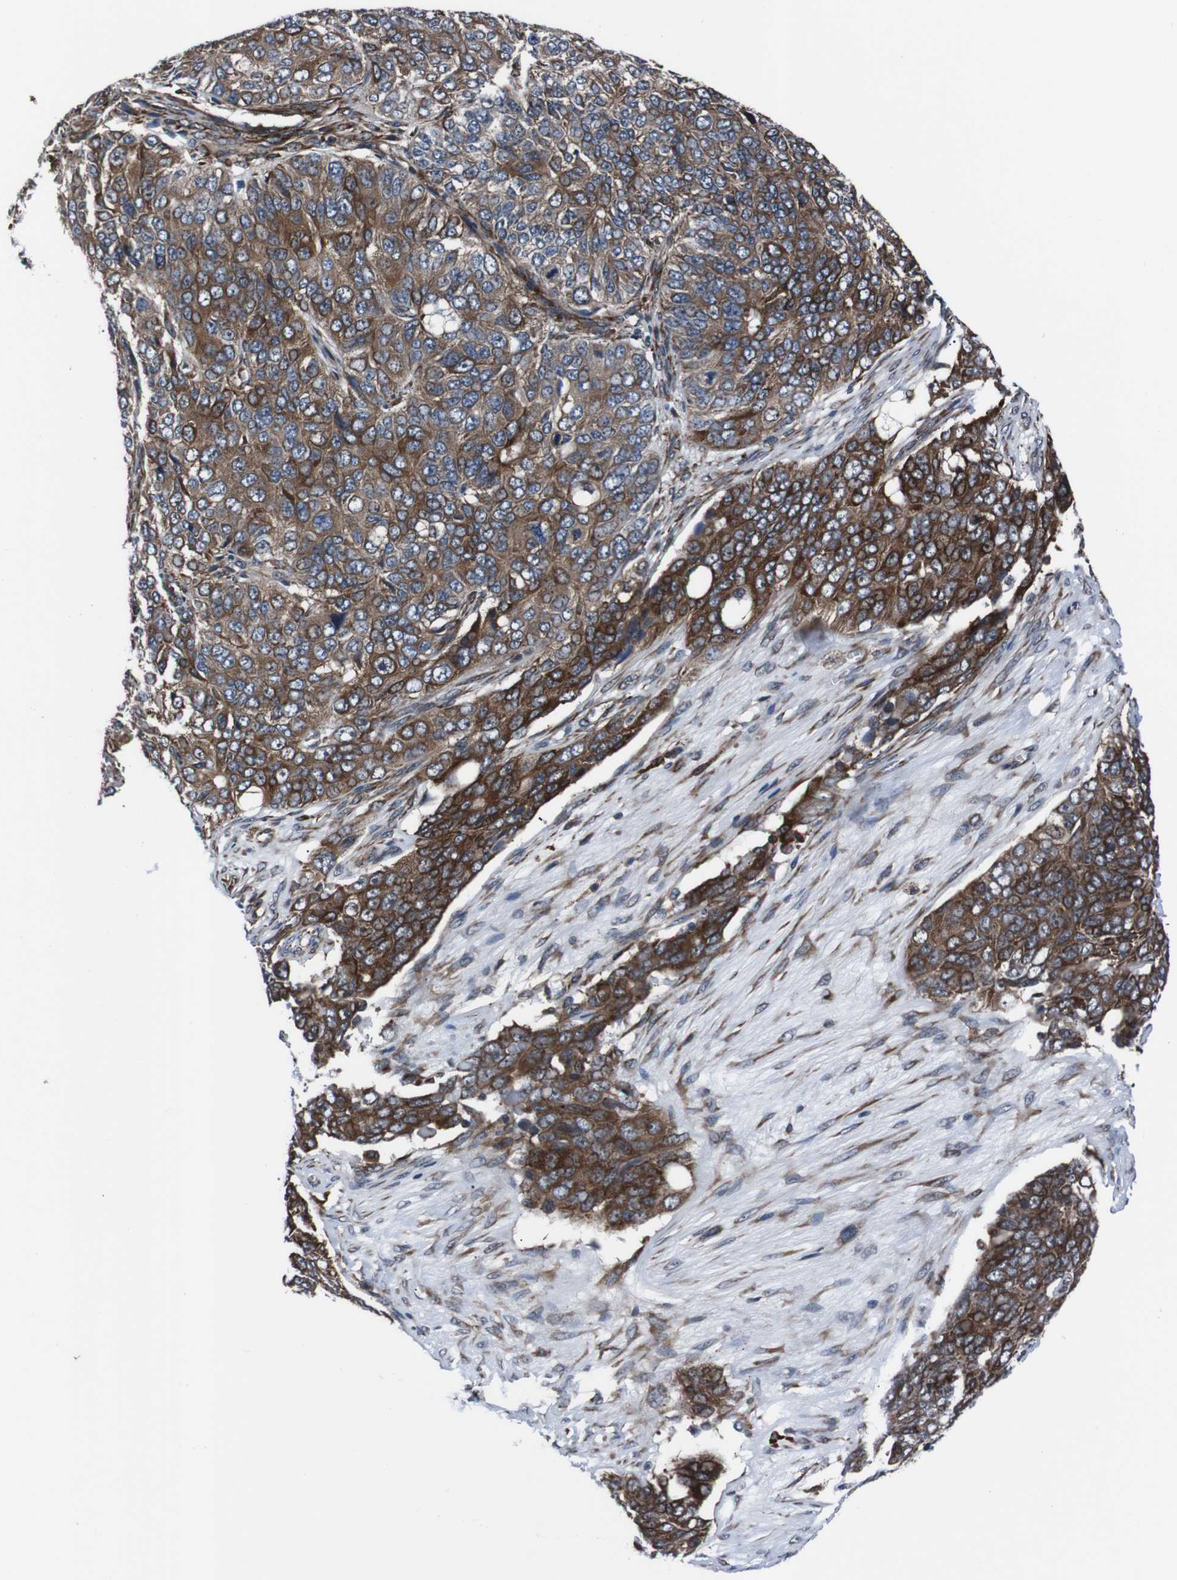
{"staining": {"intensity": "strong", "quantity": ">75%", "location": "cytoplasmic/membranous"}, "tissue": "ovarian cancer", "cell_type": "Tumor cells", "image_type": "cancer", "snomed": [{"axis": "morphology", "description": "Carcinoma, endometroid"}, {"axis": "topography", "description": "Ovary"}], "caption": "DAB (3,3'-diaminobenzidine) immunohistochemical staining of endometroid carcinoma (ovarian) shows strong cytoplasmic/membranous protein staining in approximately >75% of tumor cells.", "gene": "EIF4A2", "patient": {"sex": "female", "age": 51}}